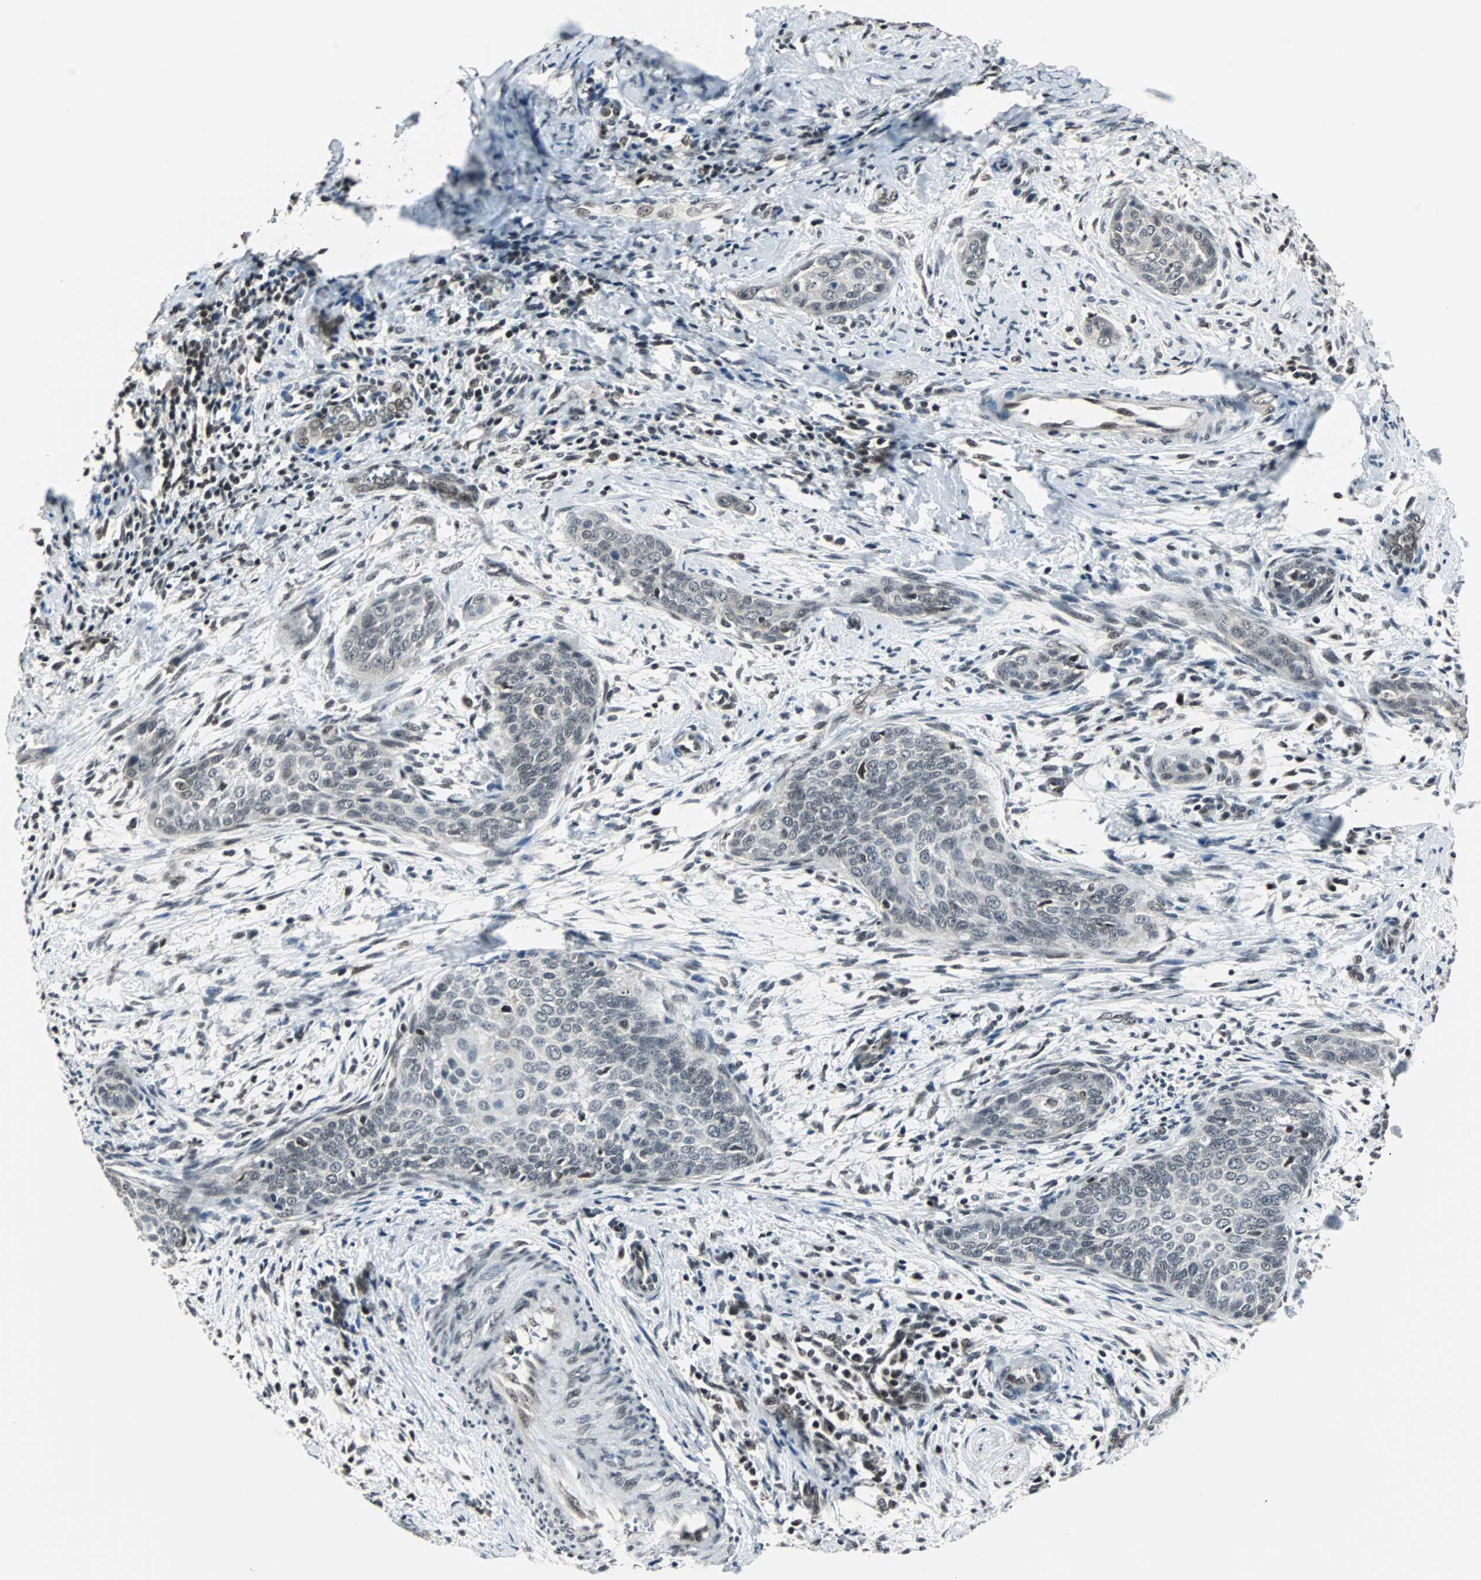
{"staining": {"intensity": "weak", "quantity": ">75%", "location": "nuclear"}, "tissue": "cervical cancer", "cell_type": "Tumor cells", "image_type": "cancer", "snomed": [{"axis": "morphology", "description": "Squamous cell carcinoma, NOS"}, {"axis": "topography", "description": "Cervix"}], "caption": "Immunohistochemistry micrograph of neoplastic tissue: cervical cancer stained using immunohistochemistry (IHC) reveals low levels of weak protein expression localized specifically in the nuclear of tumor cells, appearing as a nuclear brown color.", "gene": "TERF2IP", "patient": {"sex": "female", "age": 33}}